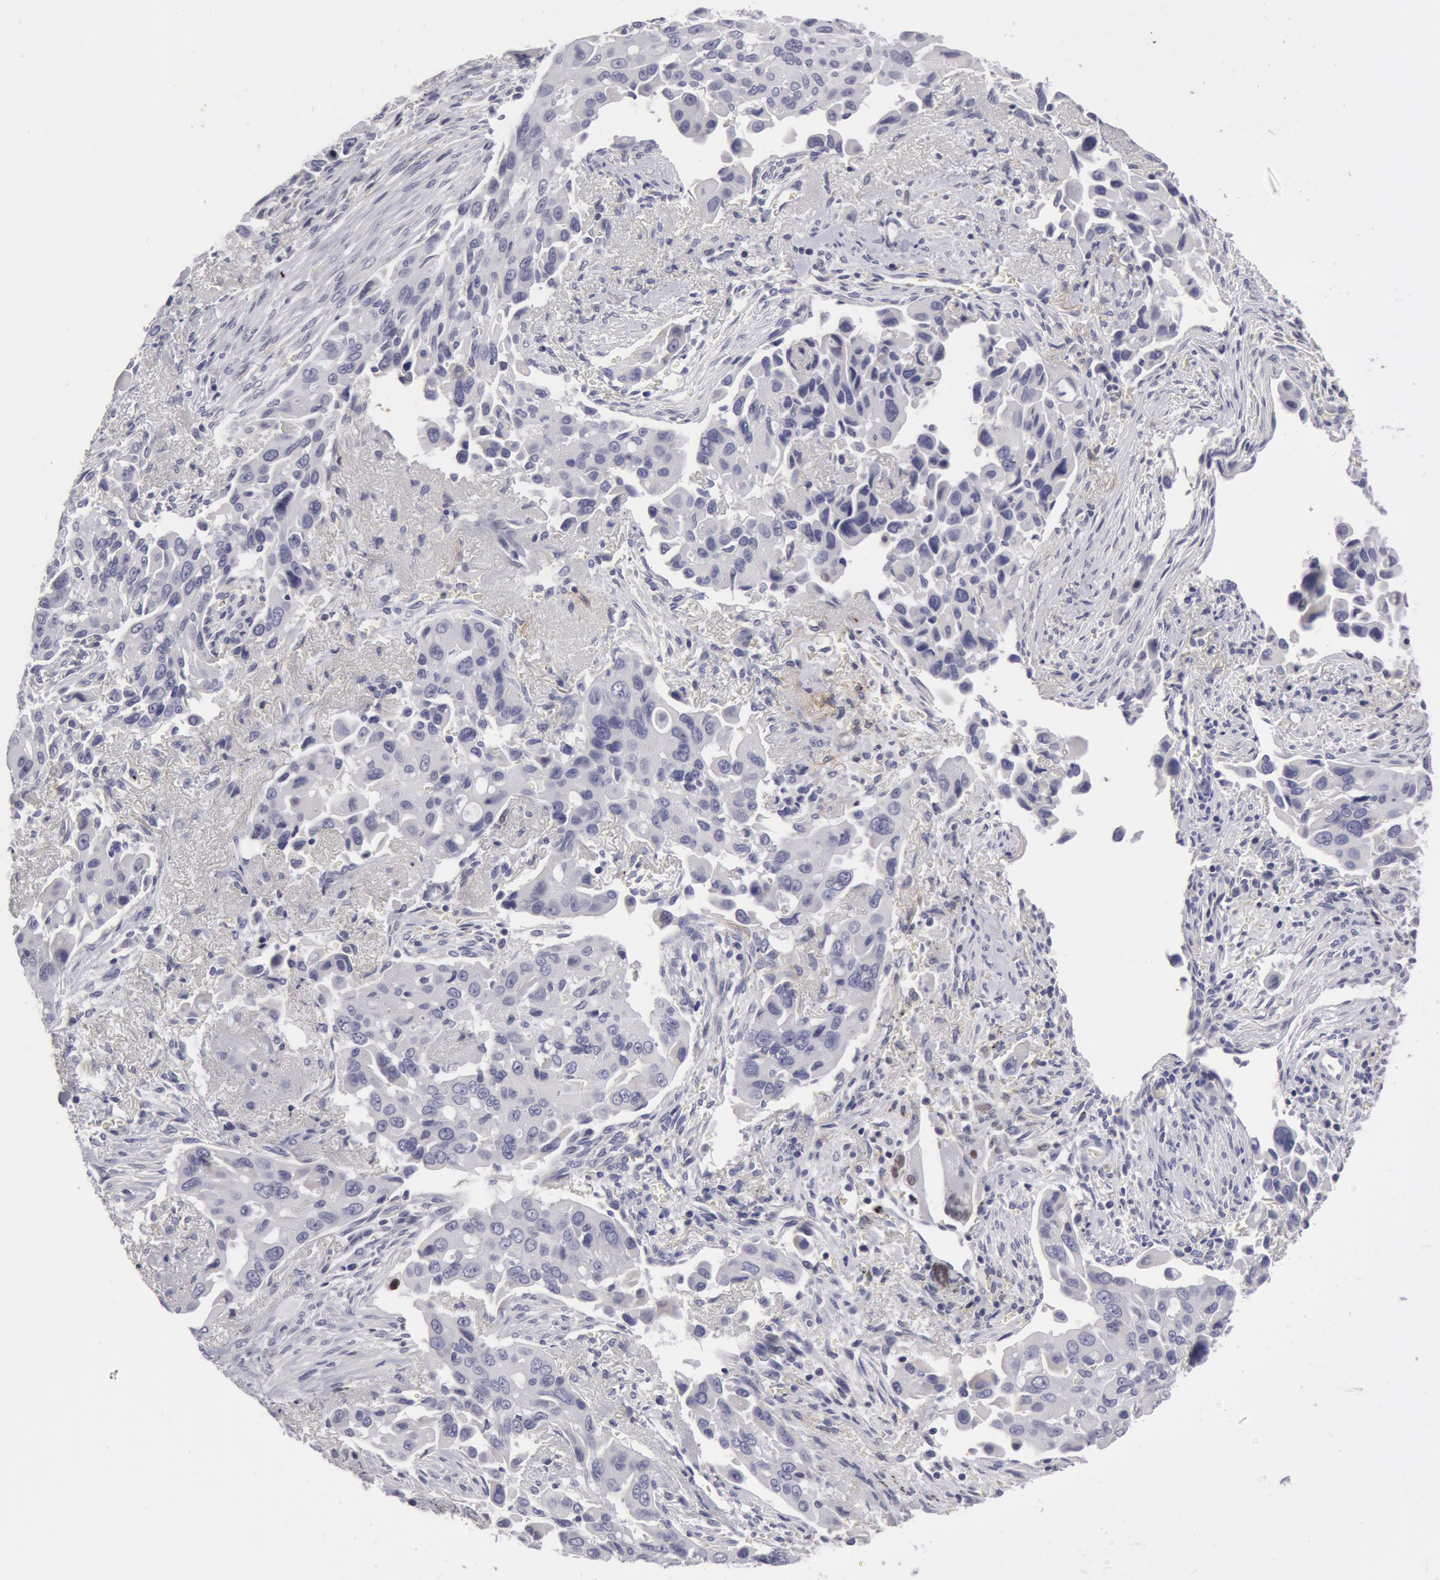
{"staining": {"intensity": "negative", "quantity": "none", "location": "none"}, "tissue": "lung cancer", "cell_type": "Tumor cells", "image_type": "cancer", "snomed": [{"axis": "morphology", "description": "Adenocarcinoma, NOS"}, {"axis": "topography", "description": "Lung"}], "caption": "Human lung adenocarcinoma stained for a protein using immunohistochemistry (IHC) reveals no expression in tumor cells.", "gene": "NLGN4X", "patient": {"sex": "male", "age": 68}}